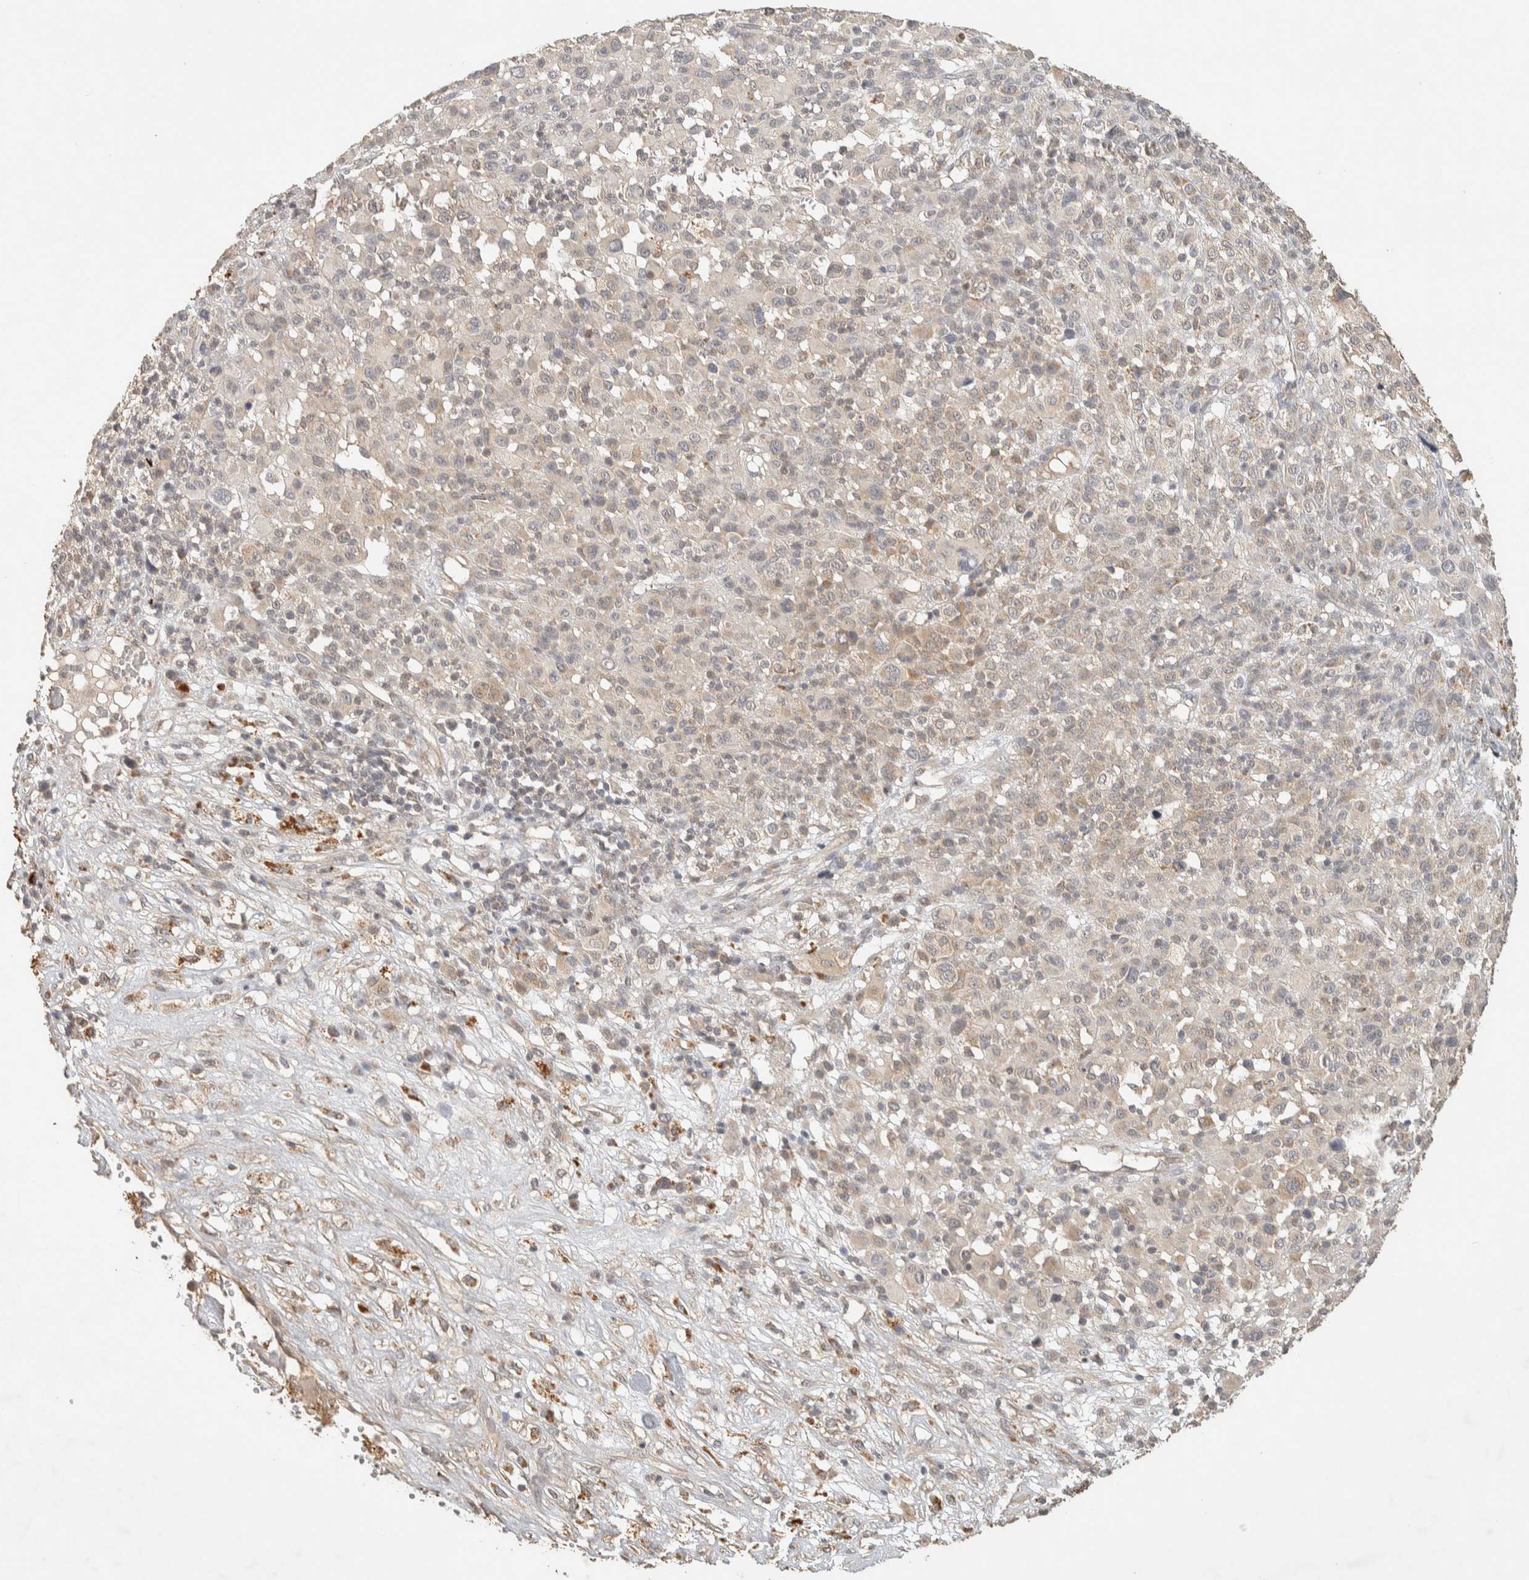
{"staining": {"intensity": "negative", "quantity": "none", "location": "none"}, "tissue": "melanoma", "cell_type": "Tumor cells", "image_type": "cancer", "snomed": [{"axis": "morphology", "description": "Malignant melanoma, Metastatic site"}, {"axis": "topography", "description": "Skin"}], "caption": "An IHC image of malignant melanoma (metastatic site) is shown. There is no staining in tumor cells of malignant melanoma (metastatic site). (DAB (3,3'-diaminobenzidine) immunohistochemistry (IHC) visualized using brightfield microscopy, high magnification).", "gene": "ITPA", "patient": {"sex": "female", "age": 74}}